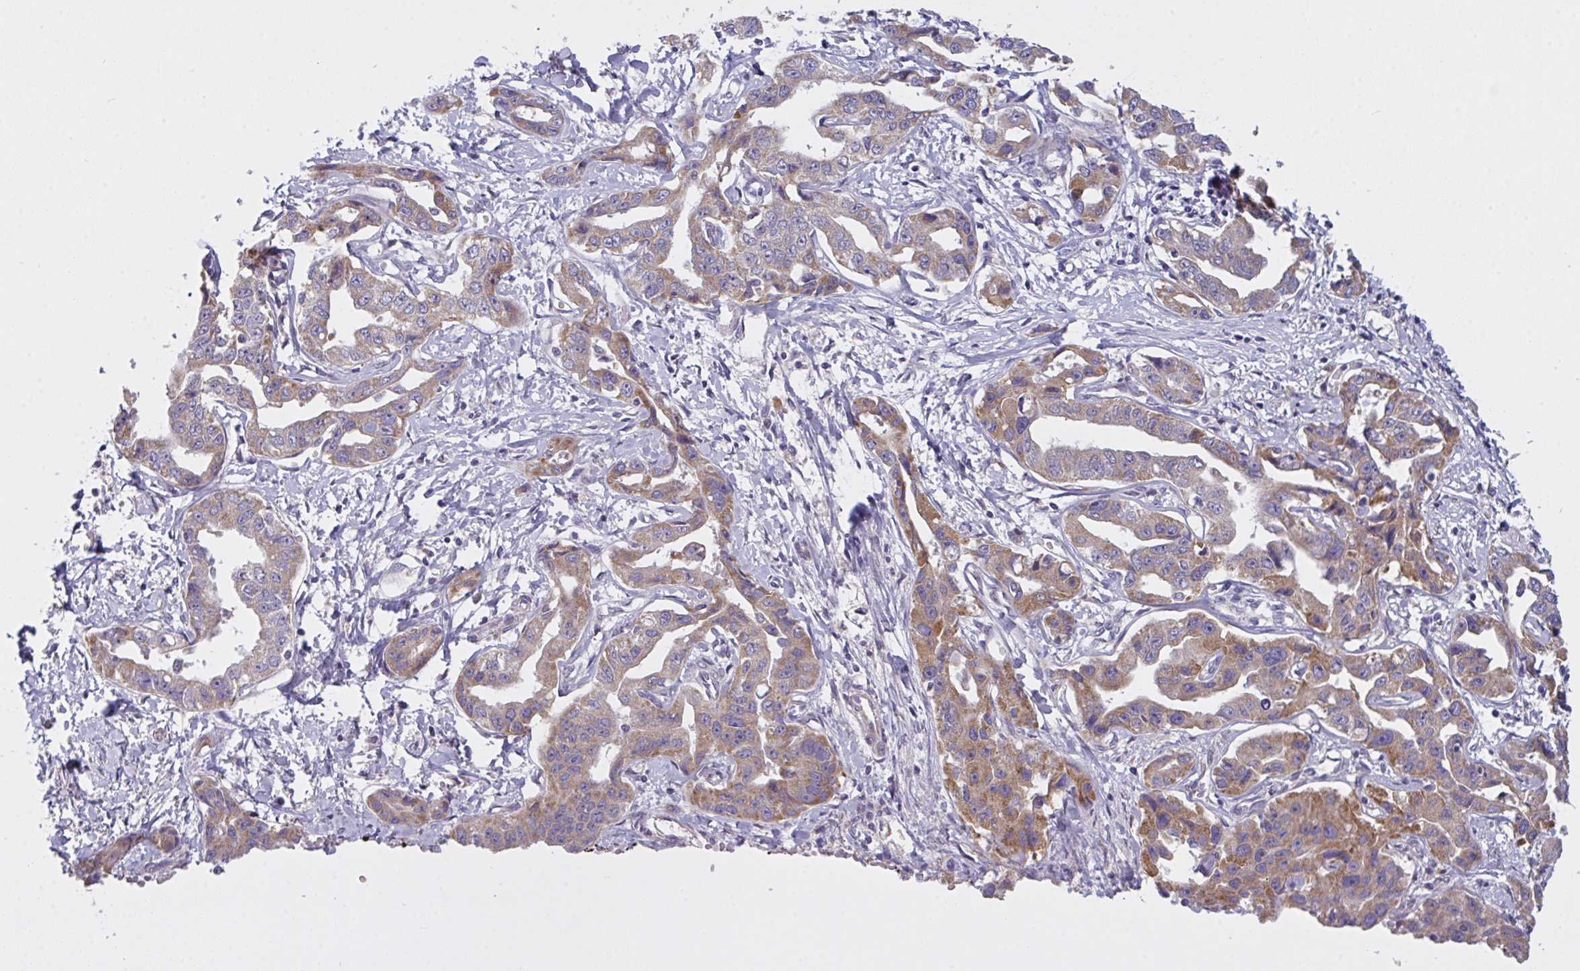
{"staining": {"intensity": "moderate", "quantity": "<25%", "location": "cytoplasmic/membranous"}, "tissue": "liver cancer", "cell_type": "Tumor cells", "image_type": "cancer", "snomed": [{"axis": "morphology", "description": "Cholangiocarcinoma"}, {"axis": "topography", "description": "Liver"}], "caption": "Protein staining by immunohistochemistry reveals moderate cytoplasmic/membranous staining in about <25% of tumor cells in liver cholangiocarcinoma.", "gene": "MRPS2", "patient": {"sex": "male", "age": 59}}